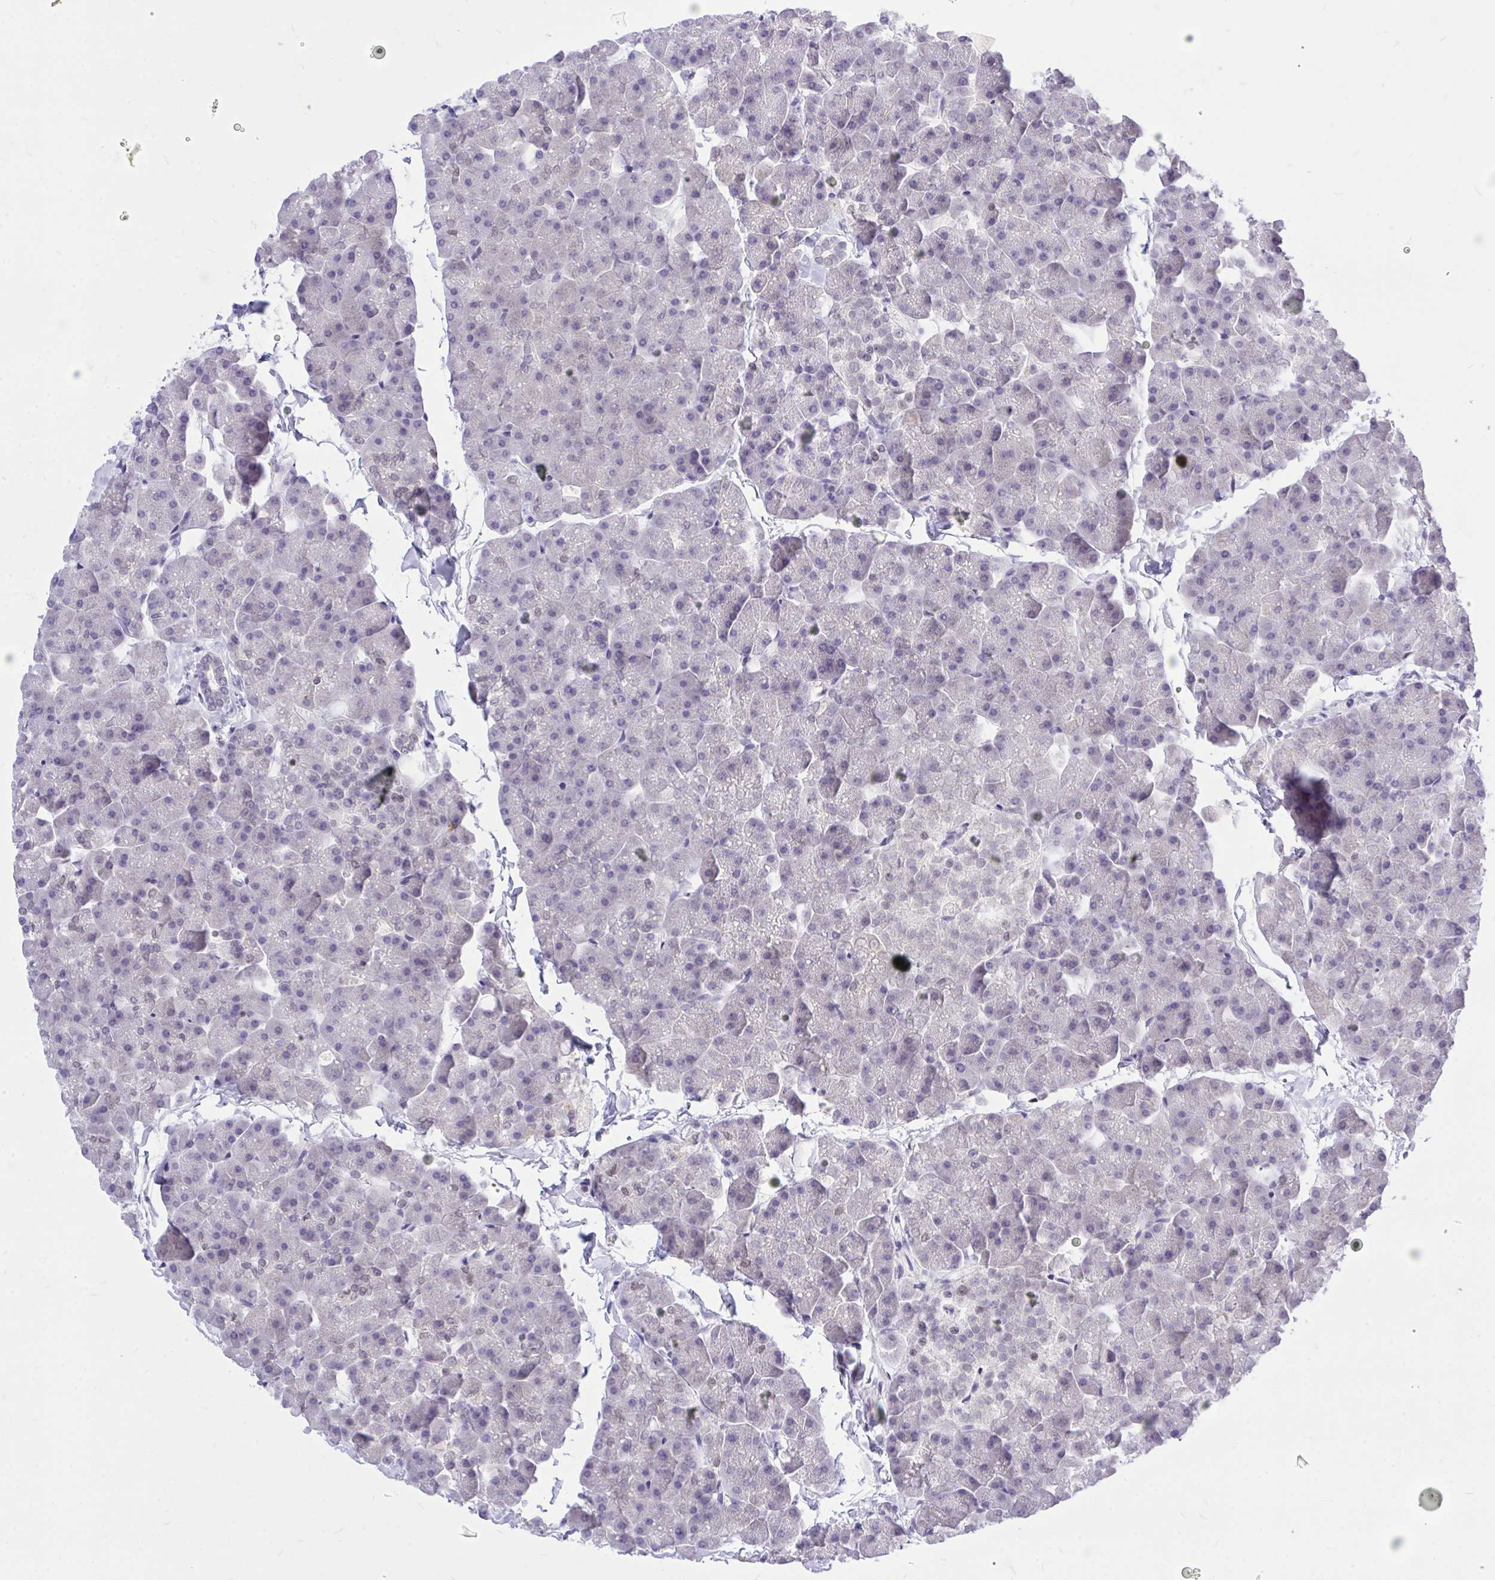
{"staining": {"intensity": "weak", "quantity": "<25%", "location": "nuclear"}, "tissue": "pancreas", "cell_type": "Exocrine glandular cells", "image_type": "normal", "snomed": [{"axis": "morphology", "description": "Normal tissue, NOS"}, {"axis": "topography", "description": "Pancreas"}], "caption": "IHC of benign pancreas exhibits no expression in exocrine glandular cells.", "gene": "CXCL8", "patient": {"sex": "male", "age": 35}}